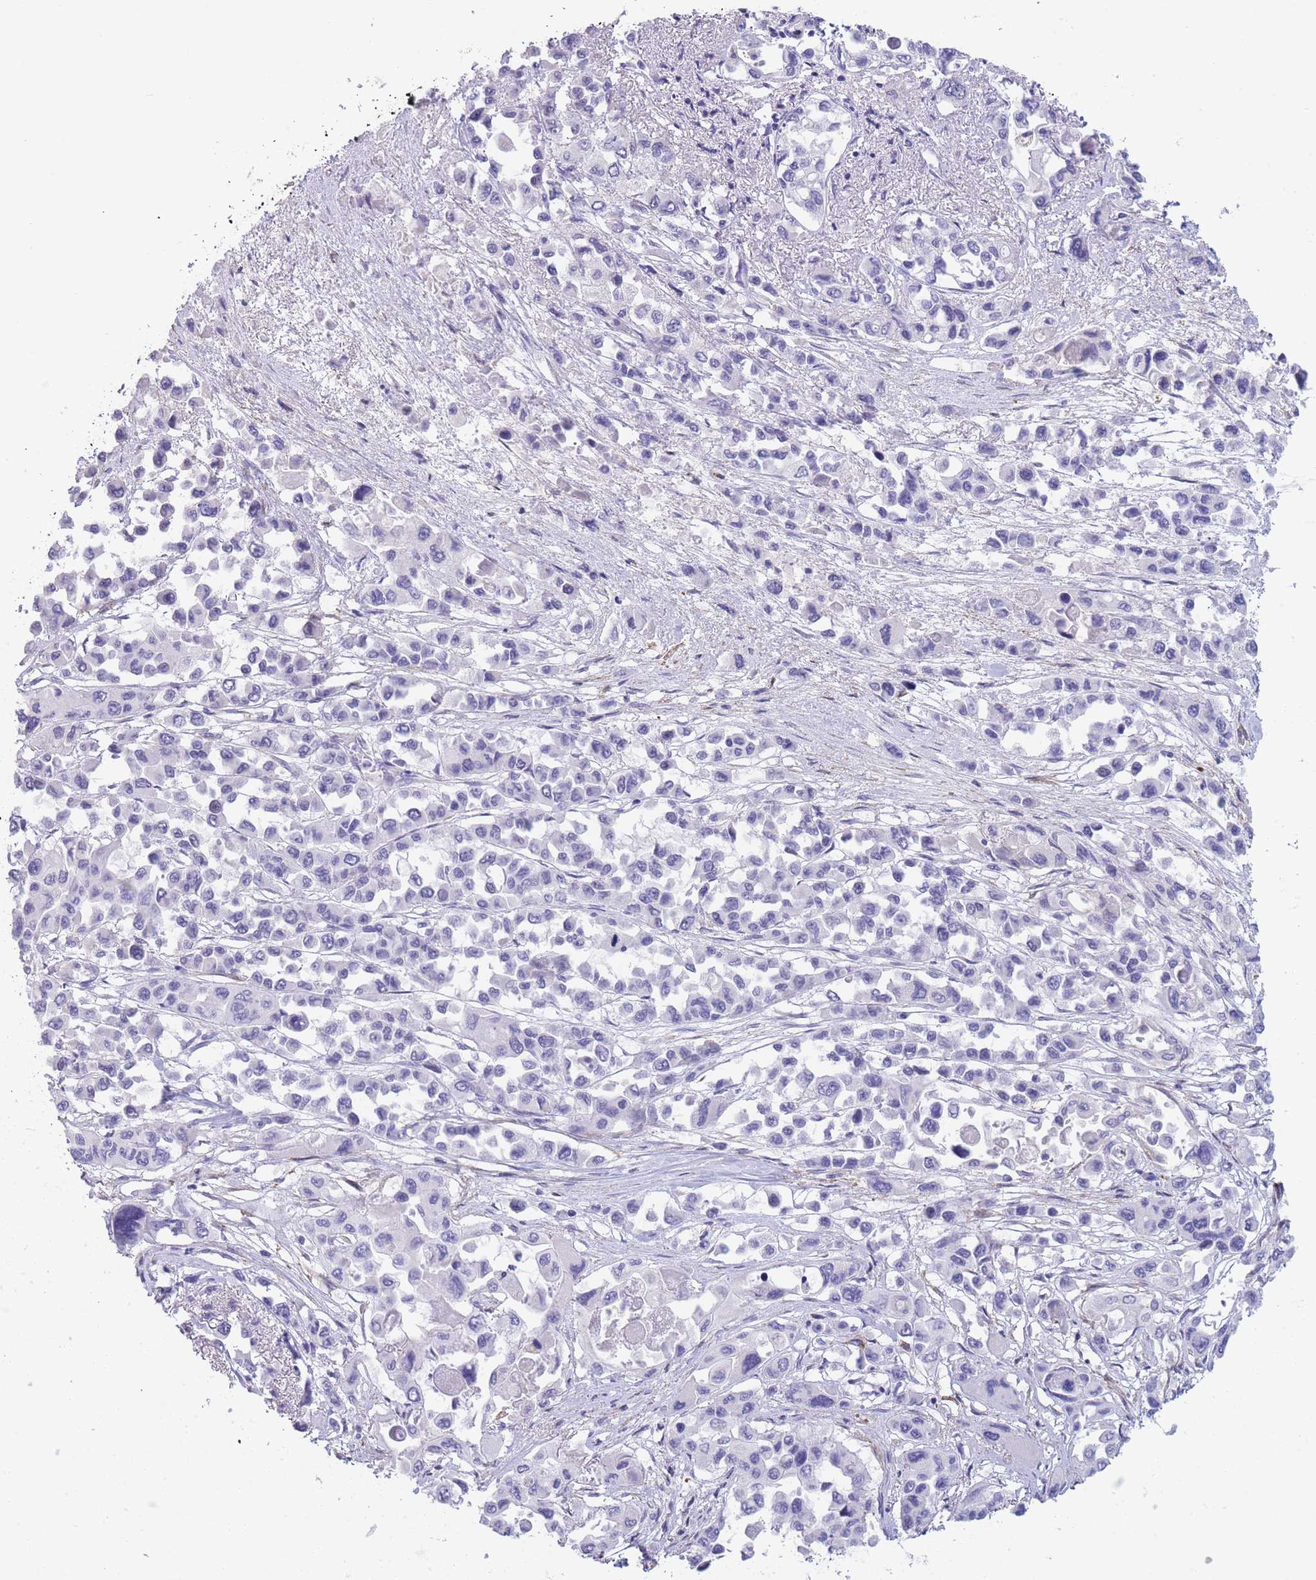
{"staining": {"intensity": "negative", "quantity": "none", "location": "none"}, "tissue": "pancreatic cancer", "cell_type": "Tumor cells", "image_type": "cancer", "snomed": [{"axis": "morphology", "description": "Adenocarcinoma, NOS"}, {"axis": "topography", "description": "Pancreas"}], "caption": "This is a micrograph of IHC staining of pancreatic adenocarcinoma, which shows no expression in tumor cells.", "gene": "ASAP3", "patient": {"sex": "male", "age": 92}}